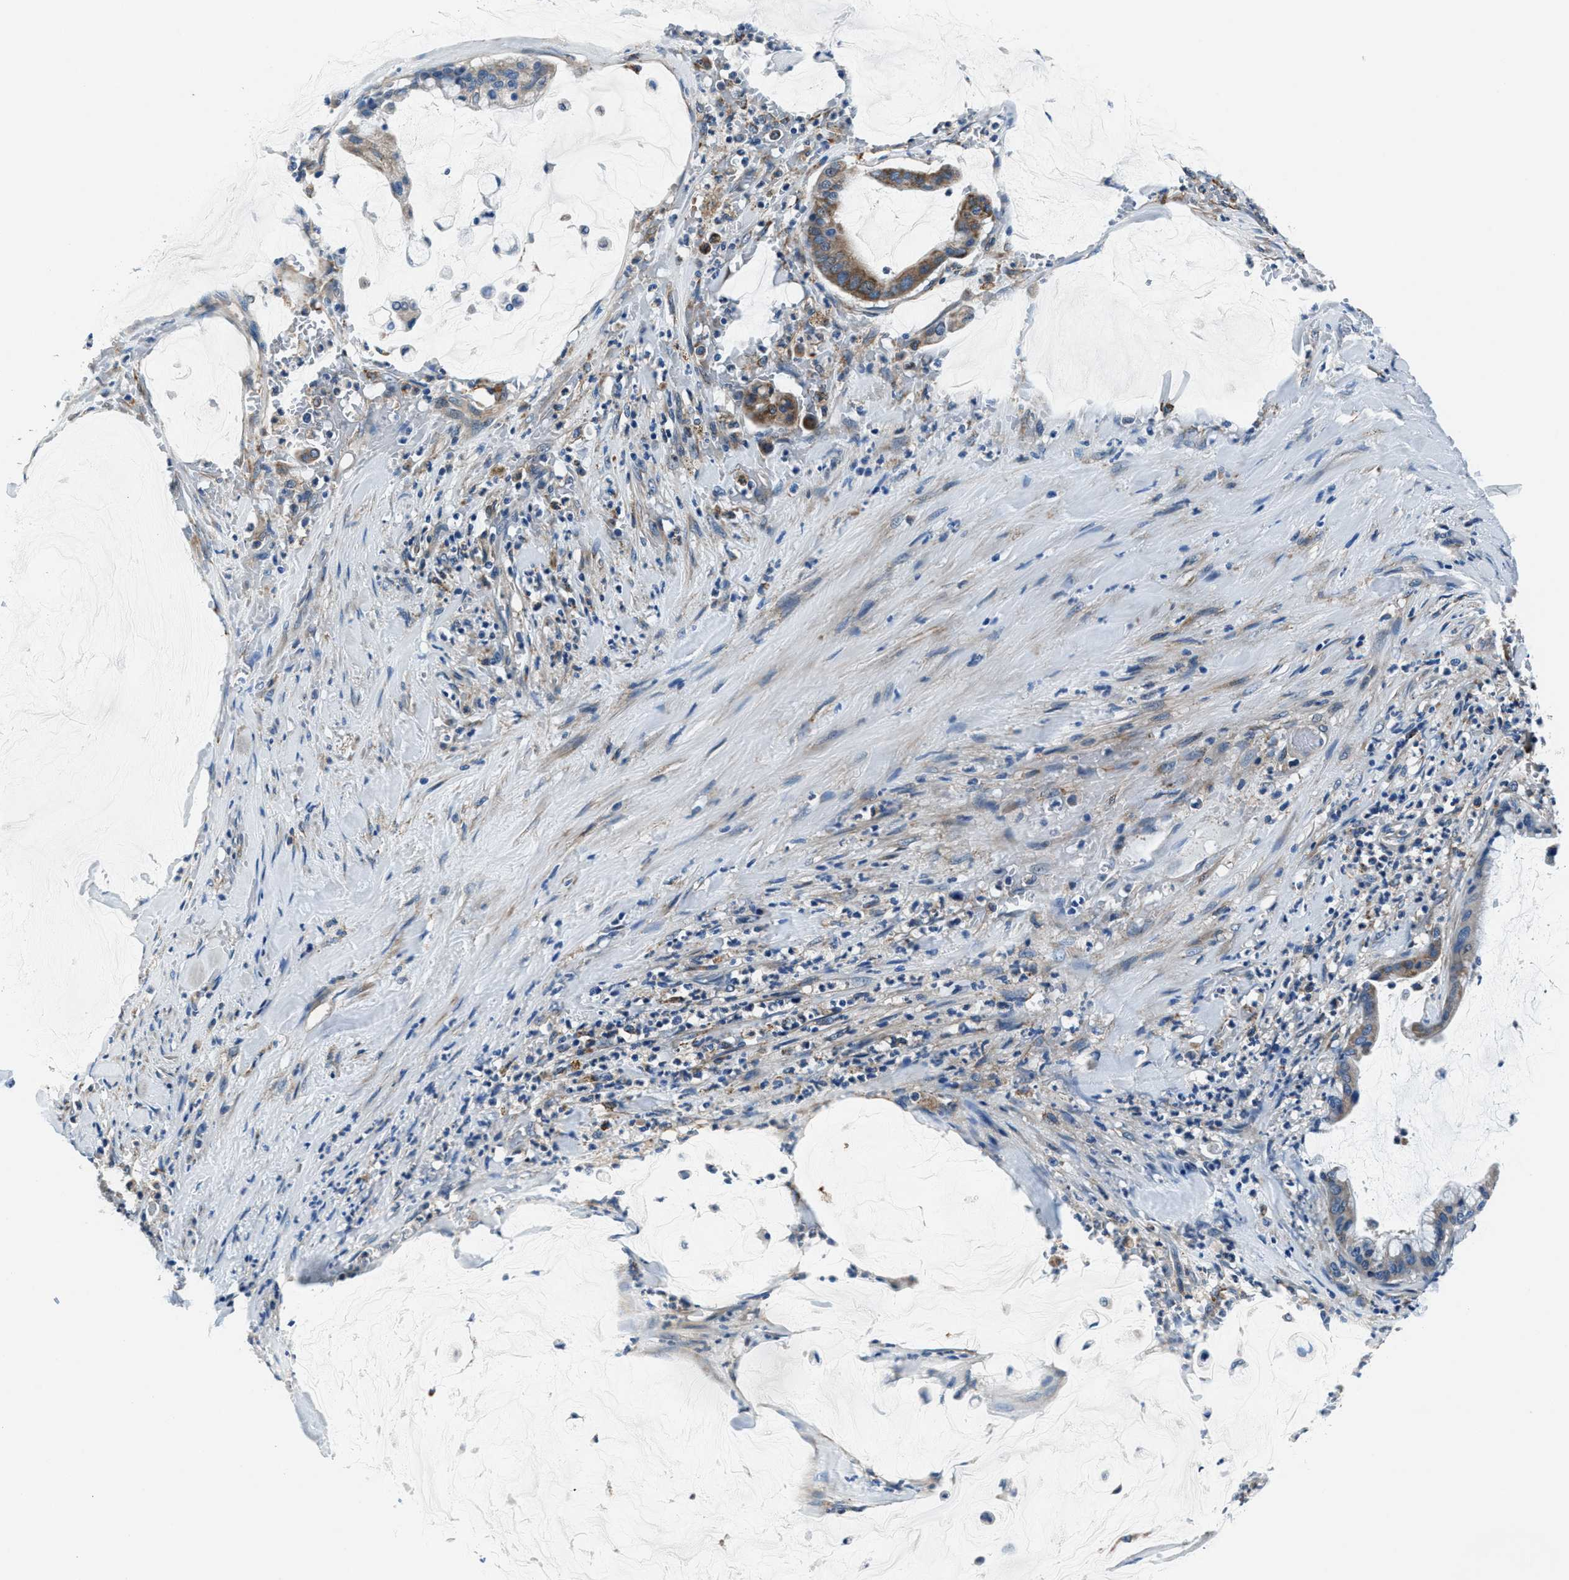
{"staining": {"intensity": "moderate", "quantity": "<25%", "location": "cytoplasmic/membranous"}, "tissue": "pancreatic cancer", "cell_type": "Tumor cells", "image_type": "cancer", "snomed": [{"axis": "morphology", "description": "Adenocarcinoma, NOS"}, {"axis": "topography", "description": "Pancreas"}], "caption": "Adenocarcinoma (pancreatic) stained for a protein exhibits moderate cytoplasmic/membranous positivity in tumor cells.", "gene": "PRTFDC1", "patient": {"sex": "male", "age": 41}}